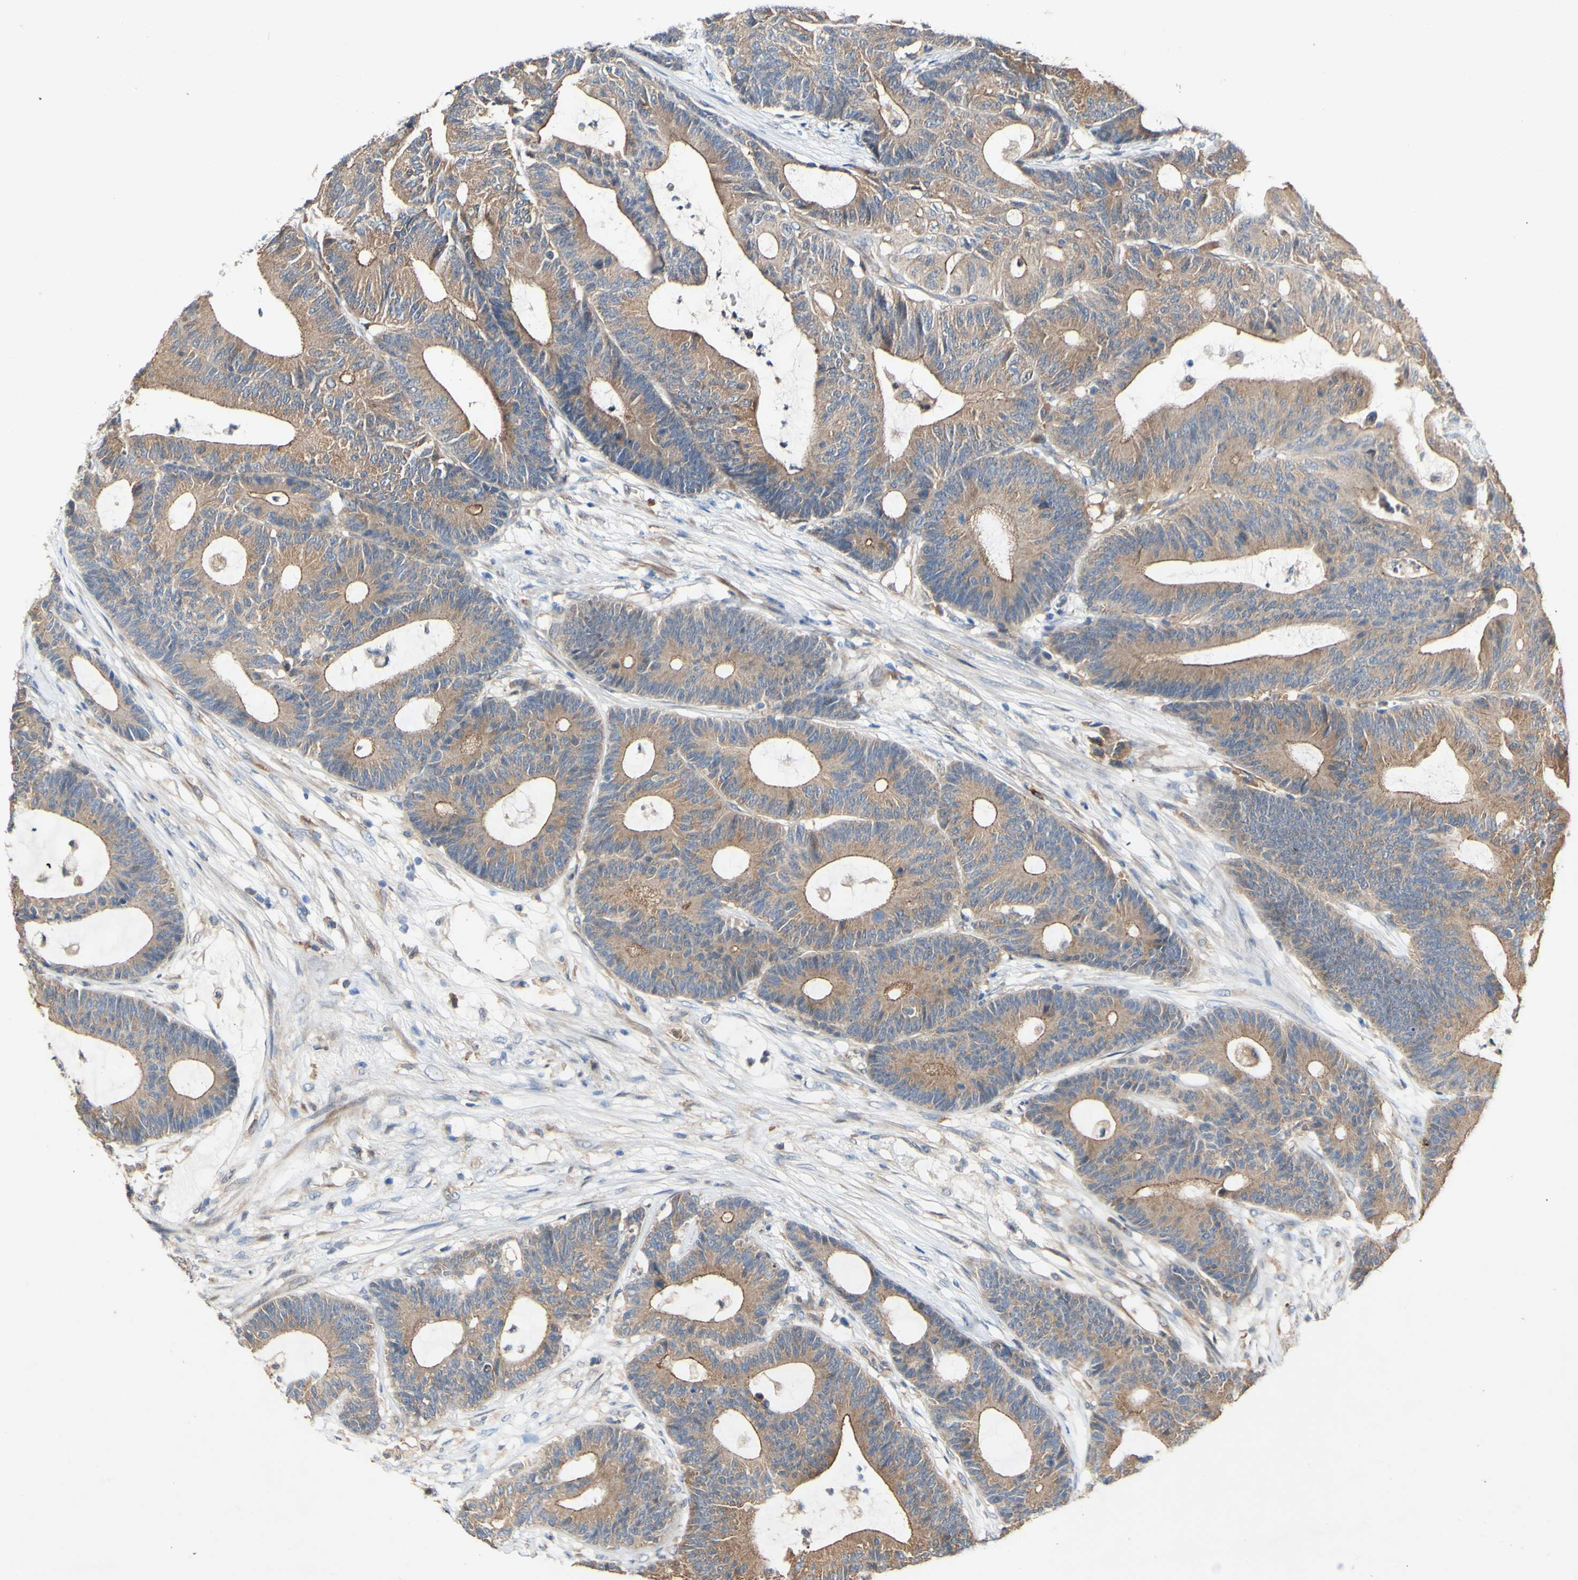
{"staining": {"intensity": "moderate", "quantity": ">75%", "location": "cytoplasmic/membranous"}, "tissue": "colorectal cancer", "cell_type": "Tumor cells", "image_type": "cancer", "snomed": [{"axis": "morphology", "description": "Adenocarcinoma, NOS"}, {"axis": "topography", "description": "Colon"}], "caption": "Immunohistochemistry (IHC) photomicrograph of adenocarcinoma (colorectal) stained for a protein (brown), which exhibits medium levels of moderate cytoplasmic/membranous positivity in approximately >75% of tumor cells.", "gene": "PDGFB", "patient": {"sex": "female", "age": 84}}